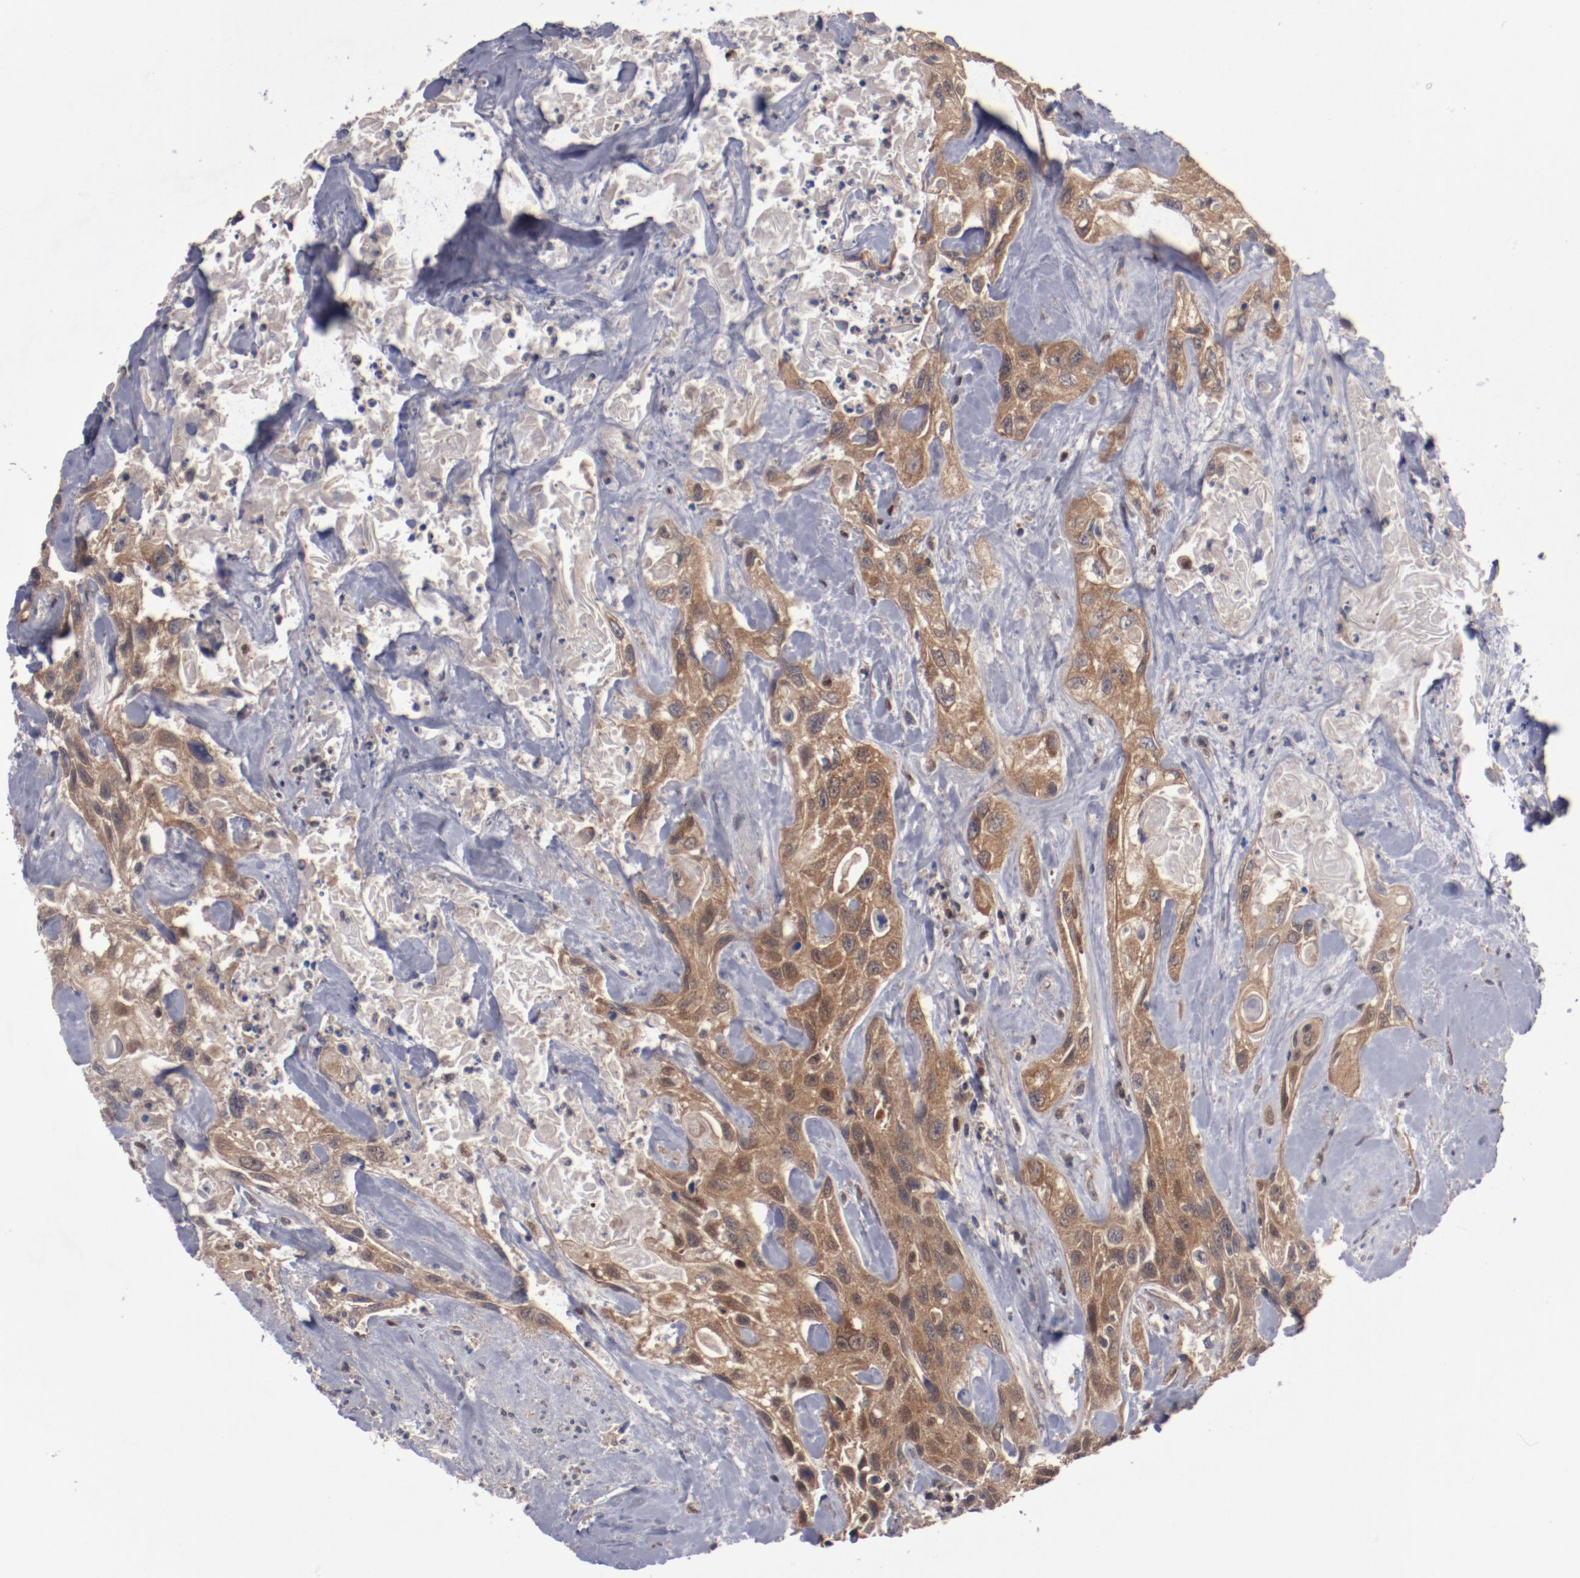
{"staining": {"intensity": "moderate", "quantity": ">75%", "location": "cytoplasmic/membranous"}, "tissue": "urothelial cancer", "cell_type": "Tumor cells", "image_type": "cancer", "snomed": [{"axis": "morphology", "description": "Urothelial carcinoma, High grade"}, {"axis": "topography", "description": "Urinary bladder"}], "caption": "Urothelial cancer stained with IHC shows moderate cytoplasmic/membranous staining in approximately >75% of tumor cells. (brown staining indicates protein expression, while blue staining denotes nuclei).", "gene": "DNAAF2", "patient": {"sex": "female", "age": 84}}